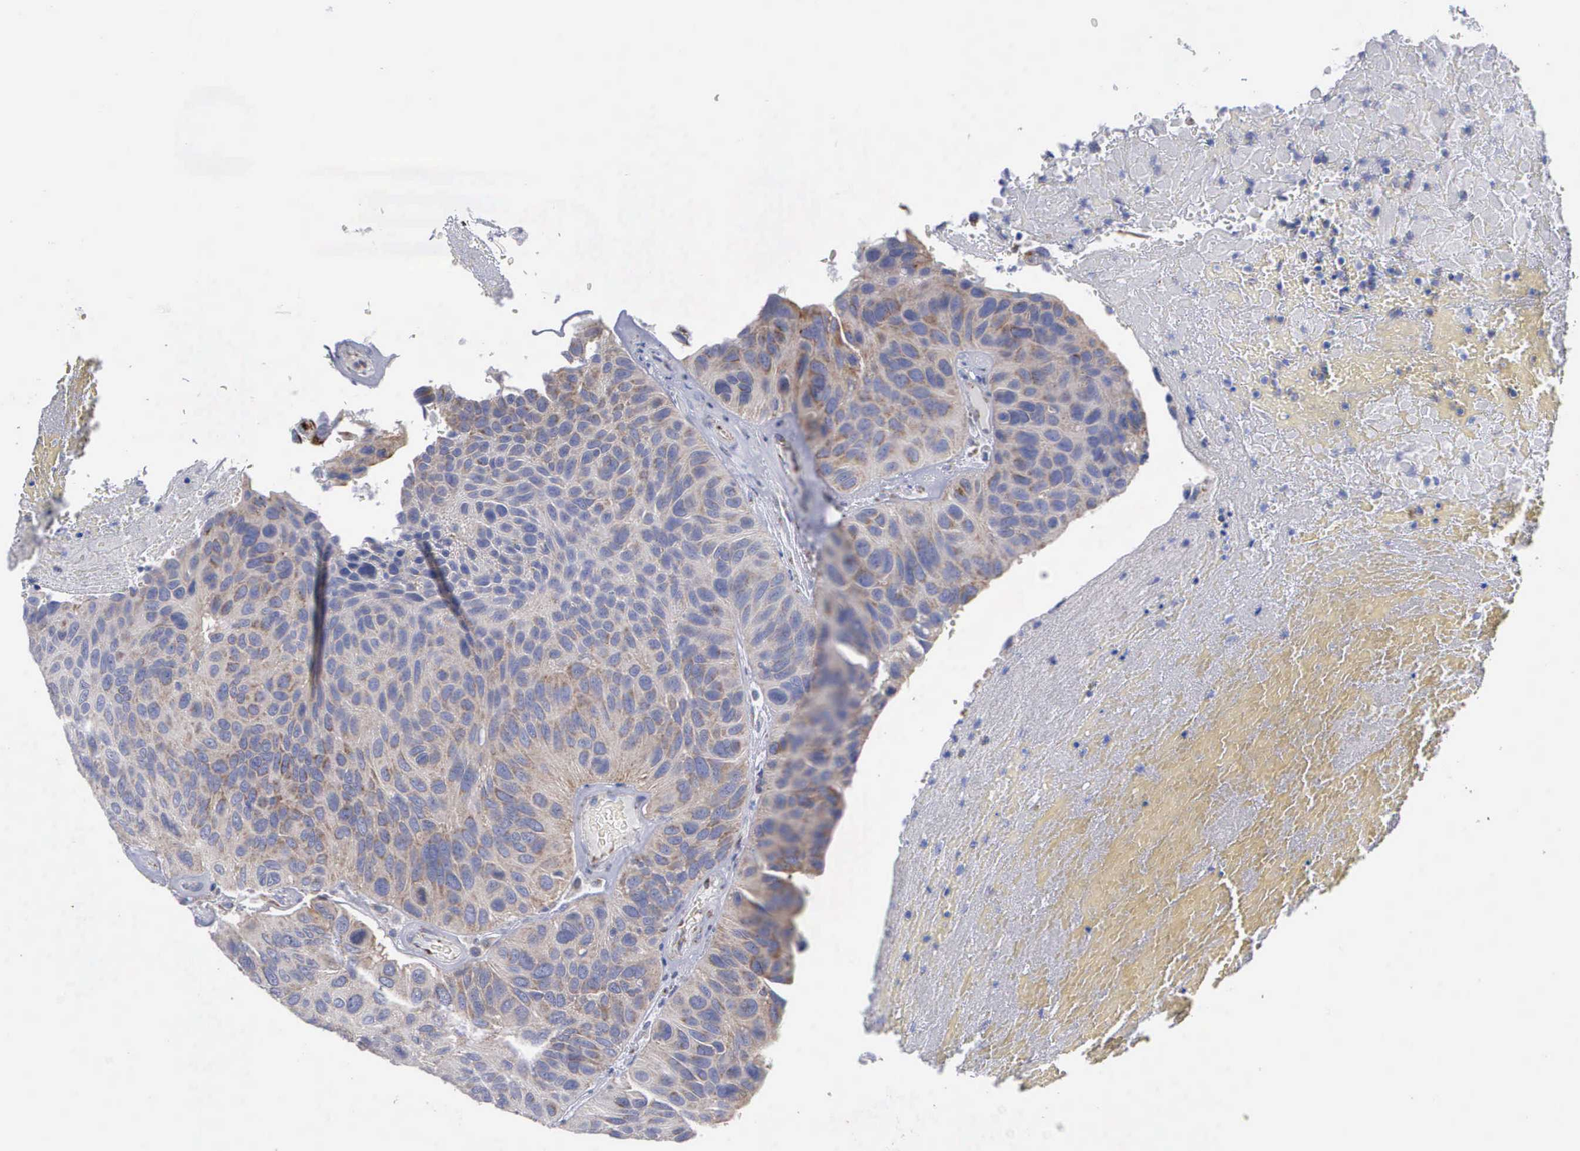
{"staining": {"intensity": "weak", "quantity": "25%-75%", "location": "cytoplasmic/membranous"}, "tissue": "urothelial cancer", "cell_type": "Tumor cells", "image_type": "cancer", "snomed": [{"axis": "morphology", "description": "Urothelial carcinoma, High grade"}, {"axis": "topography", "description": "Urinary bladder"}], "caption": "Protein expression analysis of high-grade urothelial carcinoma demonstrates weak cytoplasmic/membranous staining in approximately 25%-75% of tumor cells.", "gene": "APOOL", "patient": {"sex": "male", "age": 66}}